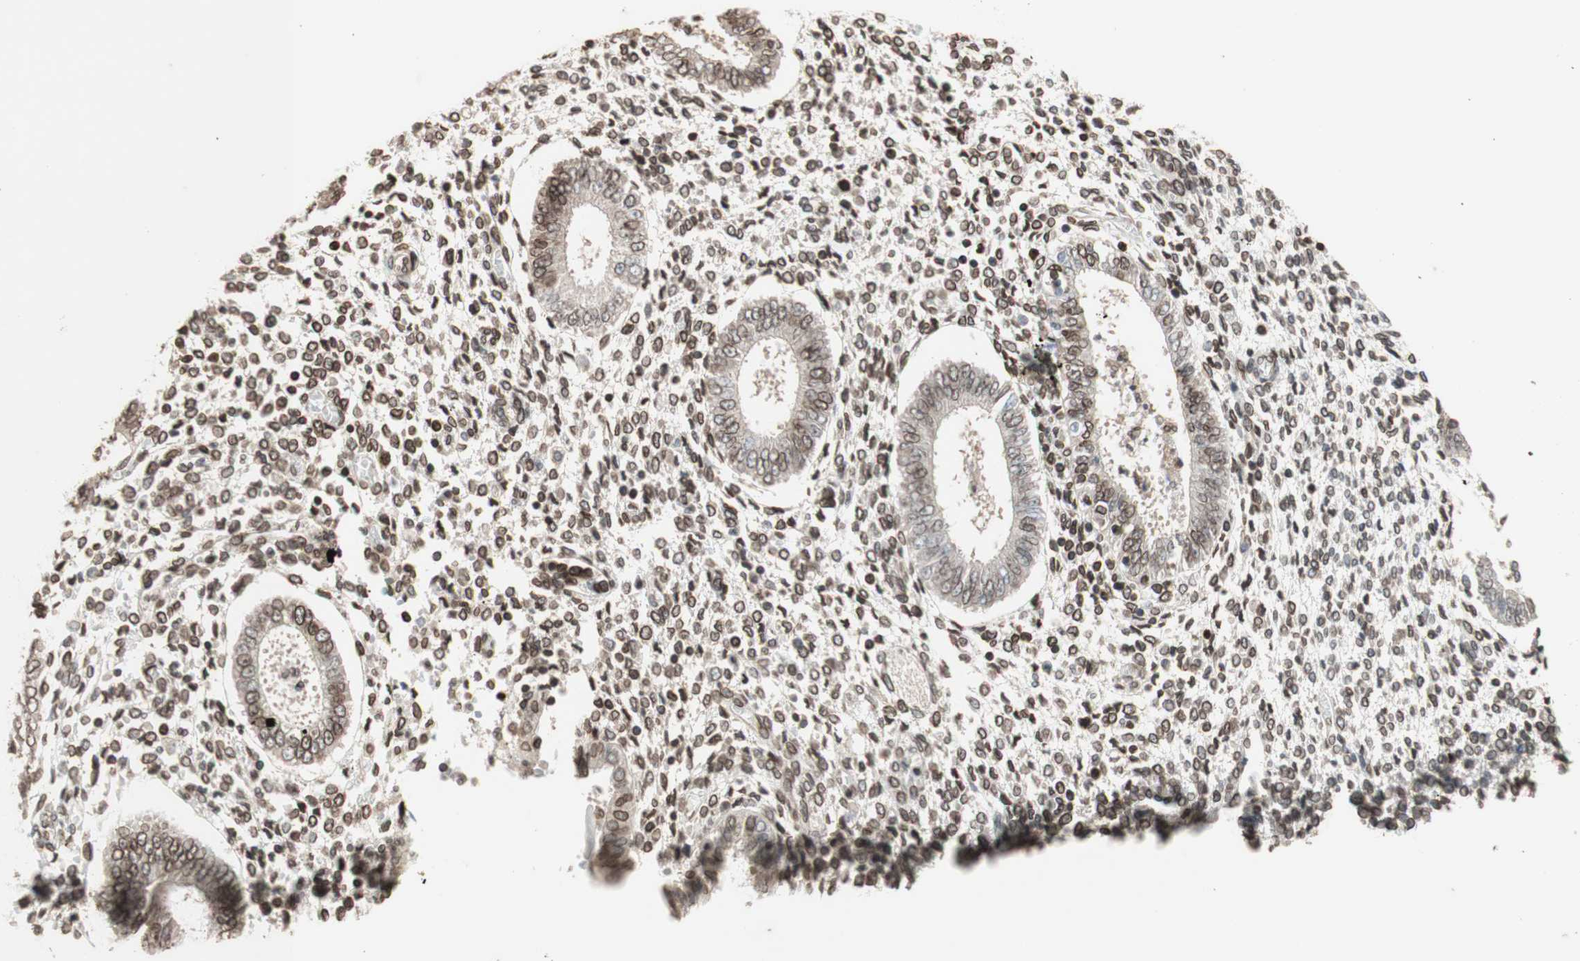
{"staining": {"intensity": "moderate", "quantity": "25%-75%", "location": "cytoplasmic/membranous,nuclear"}, "tissue": "endometrium", "cell_type": "Cells in endometrial stroma", "image_type": "normal", "snomed": [{"axis": "morphology", "description": "Normal tissue, NOS"}, {"axis": "topography", "description": "Endometrium"}], "caption": "Immunohistochemistry (IHC) photomicrograph of benign endometrium: human endometrium stained using immunohistochemistry (IHC) exhibits medium levels of moderate protein expression localized specifically in the cytoplasmic/membranous,nuclear of cells in endometrial stroma, appearing as a cytoplasmic/membranous,nuclear brown color.", "gene": "TMPO", "patient": {"sex": "female", "age": 35}}